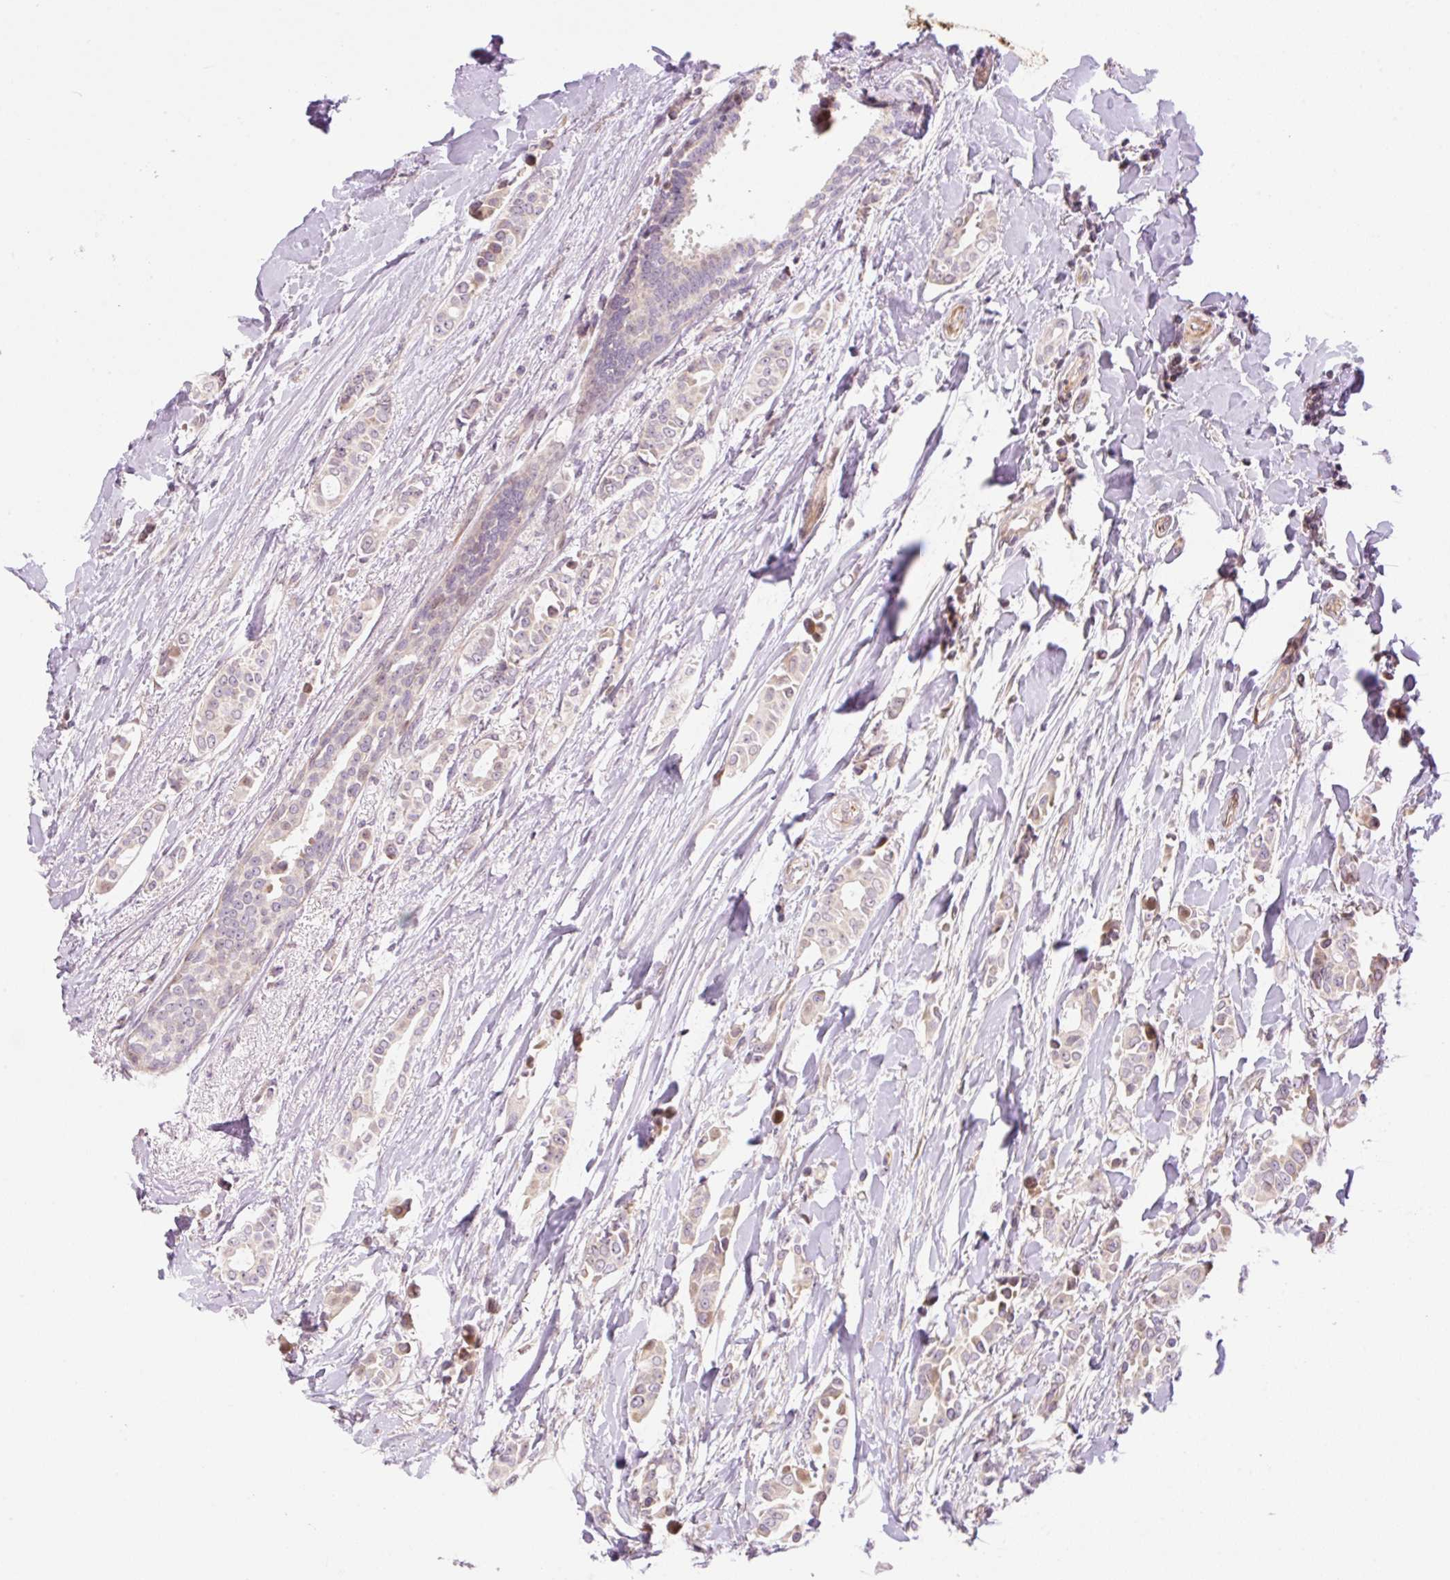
{"staining": {"intensity": "weak", "quantity": "<25%", "location": "cytoplasmic/membranous"}, "tissue": "breast cancer", "cell_type": "Tumor cells", "image_type": "cancer", "snomed": [{"axis": "morphology", "description": "Duct carcinoma"}, {"axis": "topography", "description": "Breast"}], "caption": "Immunohistochemistry micrograph of human intraductal carcinoma (breast) stained for a protein (brown), which exhibits no expression in tumor cells.", "gene": "ZNF394", "patient": {"sex": "female", "age": 64}}